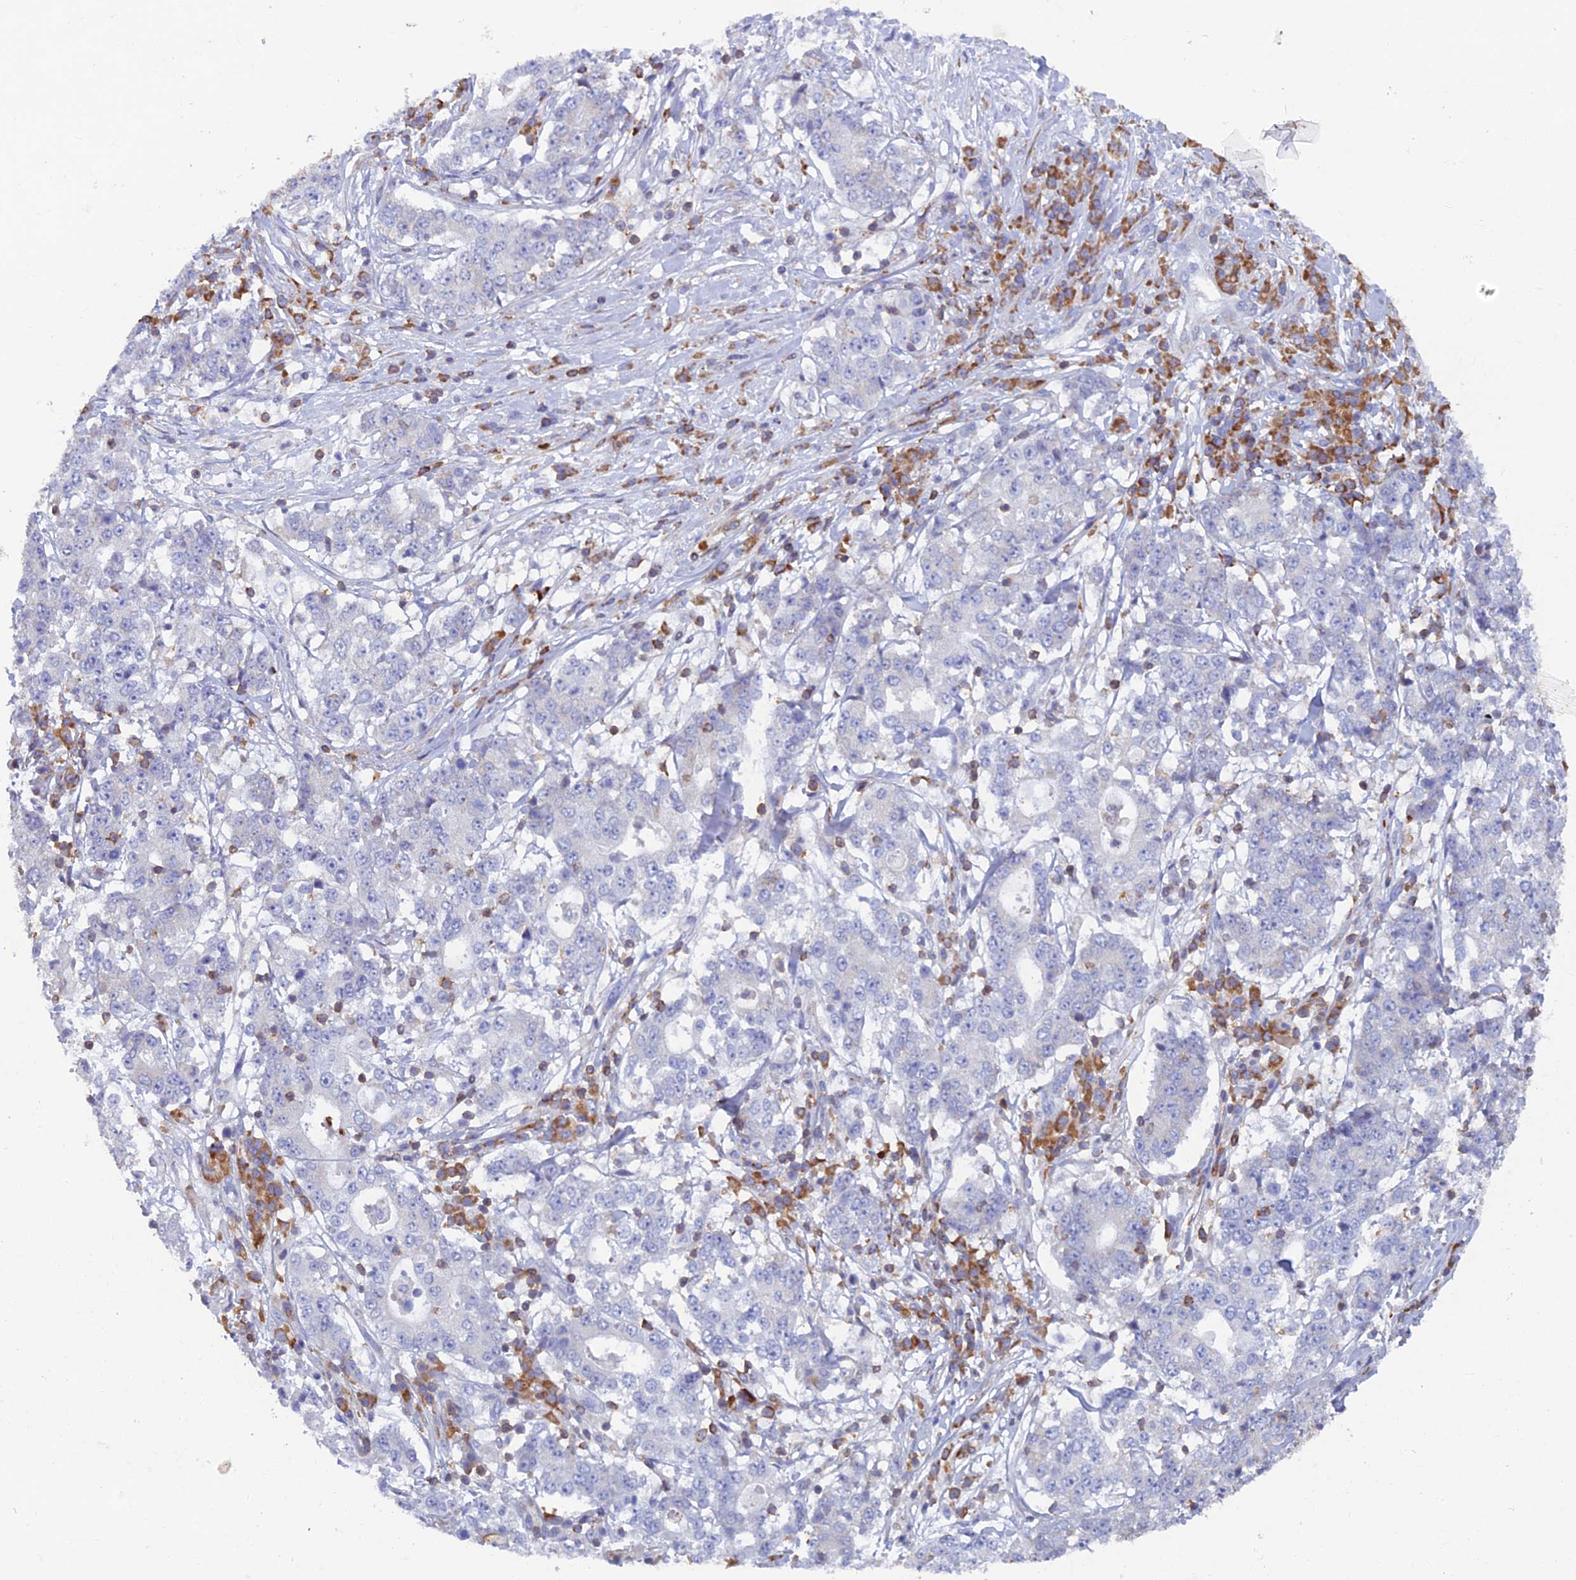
{"staining": {"intensity": "negative", "quantity": "none", "location": "none"}, "tissue": "stomach cancer", "cell_type": "Tumor cells", "image_type": "cancer", "snomed": [{"axis": "morphology", "description": "Adenocarcinoma, NOS"}, {"axis": "topography", "description": "Stomach"}], "caption": "Immunohistochemistry of human adenocarcinoma (stomach) demonstrates no expression in tumor cells.", "gene": "ABI3BP", "patient": {"sex": "male", "age": 59}}